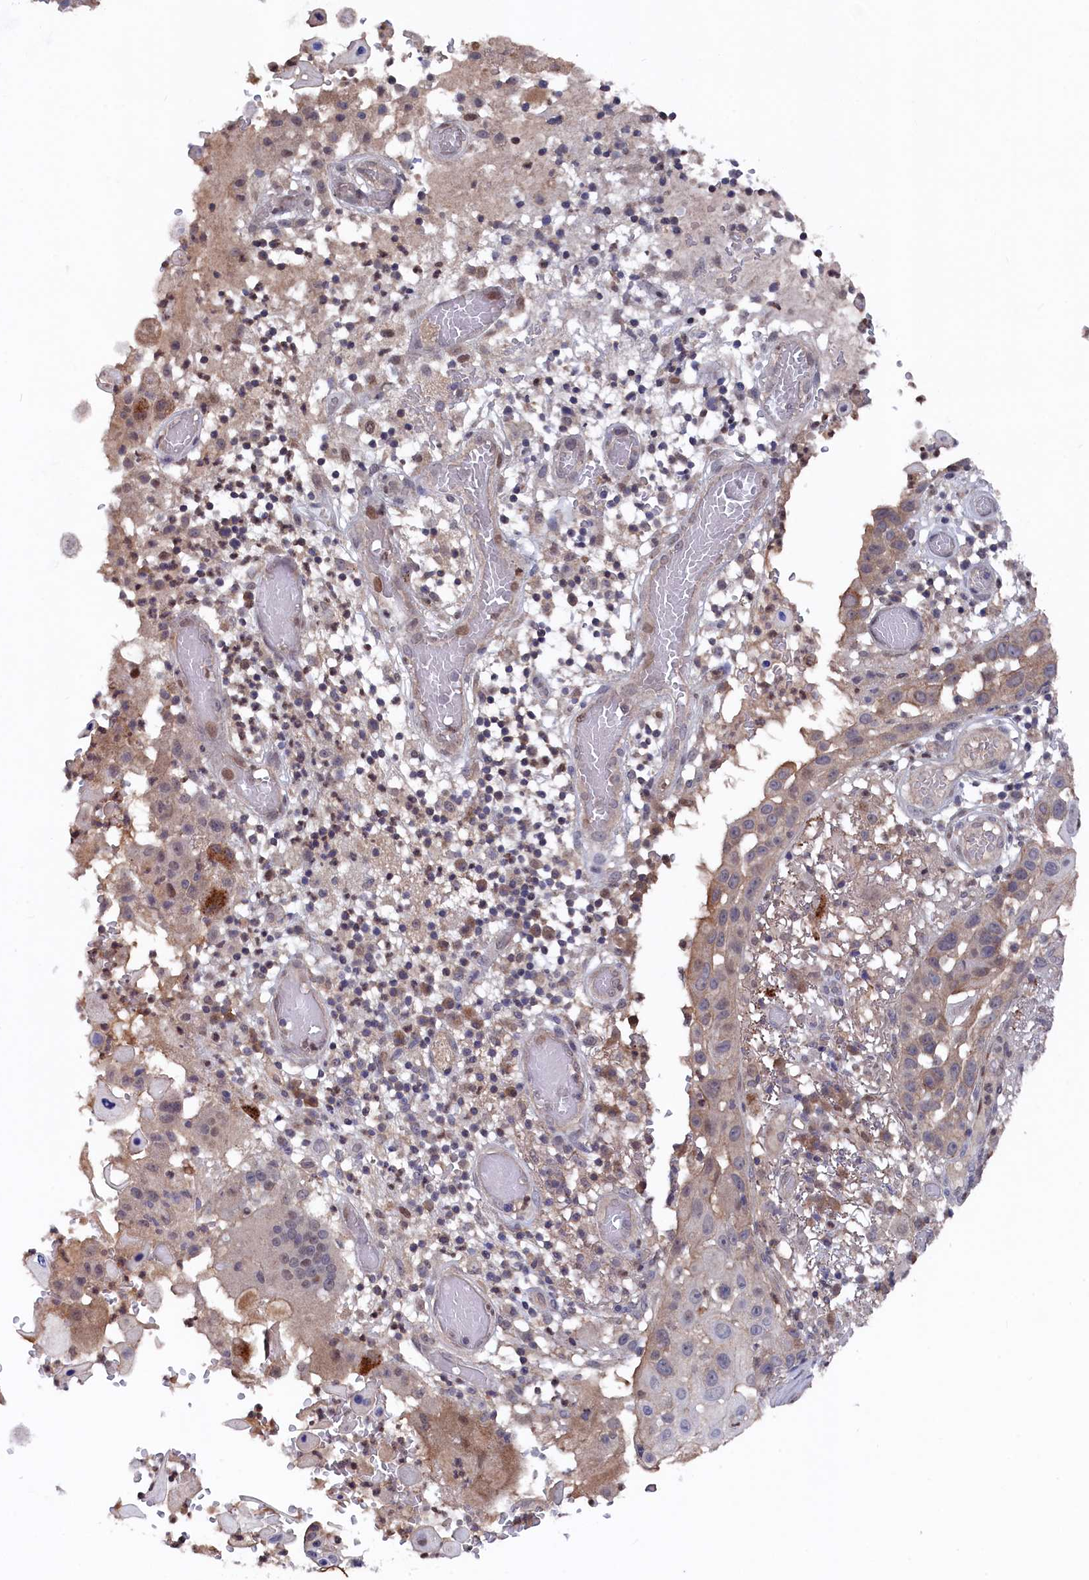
{"staining": {"intensity": "weak", "quantity": "<25%", "location": "cytoplasmic/membranous"}, "tissue": "skin cancer", "cell_type": "Tumor cells", "image_type": "cancer", "snomed": [{"axis": "morphology", "description": "Squamous cell carcinoma, NOS"}, {"axis": "topography", "description": "Skin"}], "caption": "A histopathology image of skin cancer stained for a protein demonstrates no brown staining in tumor cells.", "gene": "TMC5", "patient": {"sex": "female", "age": 44}}